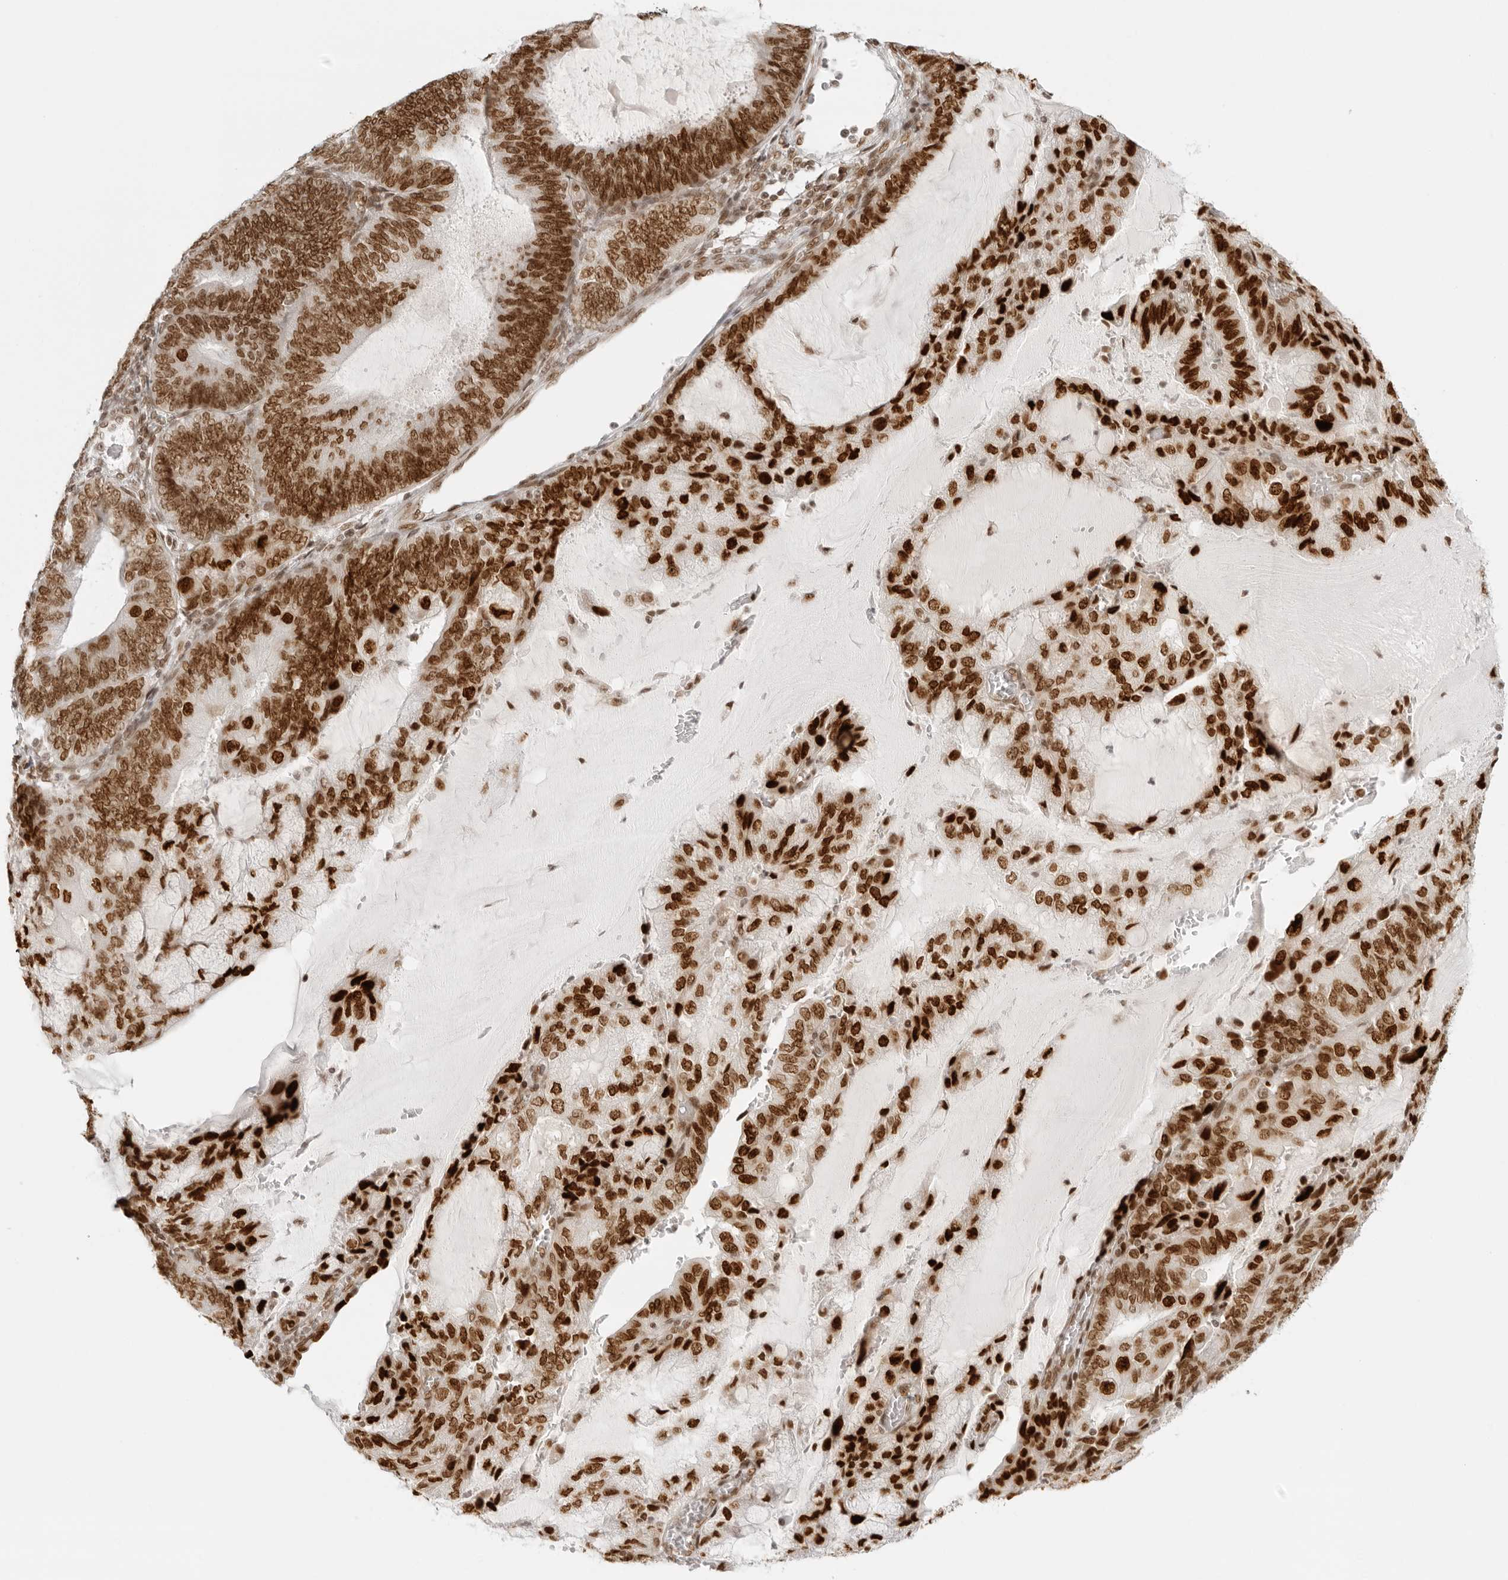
{"staining": {"intensity": "strong", "quantity": ">75%", "location": "nuclear"}, "tissue": "endometrial cancer", "cell_type": "Tumor cells", "image_type": "cancer", "snomed": [{"axis": "morphology", "description": "Adenocarcinoma, NOS"}, {"axis": "topography", "description": "Endometrium"}], "caption": "High-magnification brightfield microscopy of adenocarcinoma (endometrial) stained with DAB (3,3'-diaminobenzidine) (brown) and counterstained with hematoxylin (blue). tumor cells exhibit strong nuclear staining is appreciated in about>75% of cells.", "gene": "RCC1", "patient": {"sex": "female", "age": 81}}